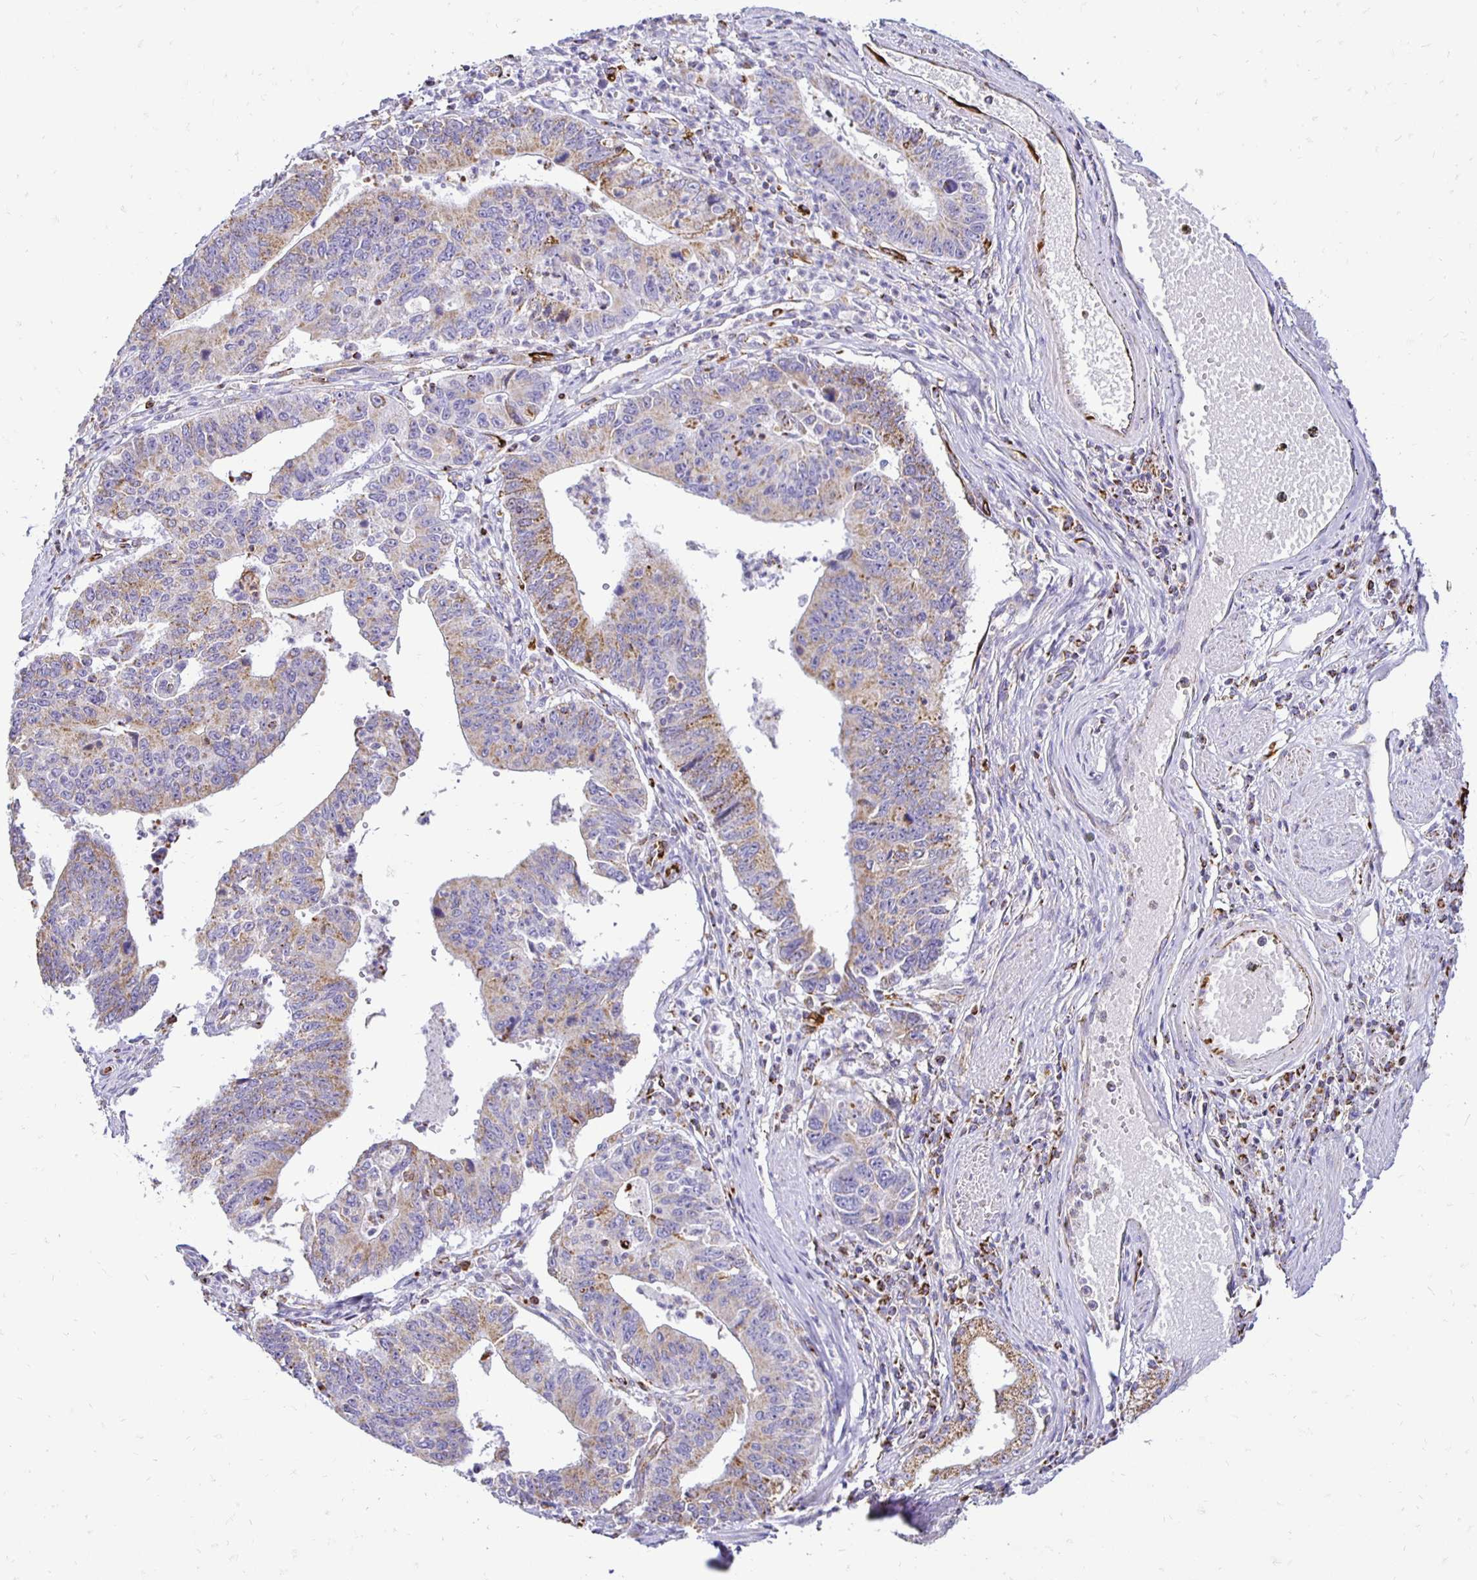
{"staining": {"intensity": "moderate", "quantity": ">75%", "location": "cytoplasmic/membranous"}, "tissue": "stomach cancer", "cell_type": "Tumor cells", "image_type": "cancer", "snomed": [{"axis": "morphology", "description": "Adenocarcinoma, NOS"}, {"axis": "topography", "description": "Stomach"}], "caption": "Stomach cancer (adenocarcinoma) tissue demonstrates moderate cytoplasmic/membranous expression in approximately >75% of tumor cells, visualized by immunohistochemistry.", "gene": "PLAAT2", "patient": {"sex": "male", "age": 59}}